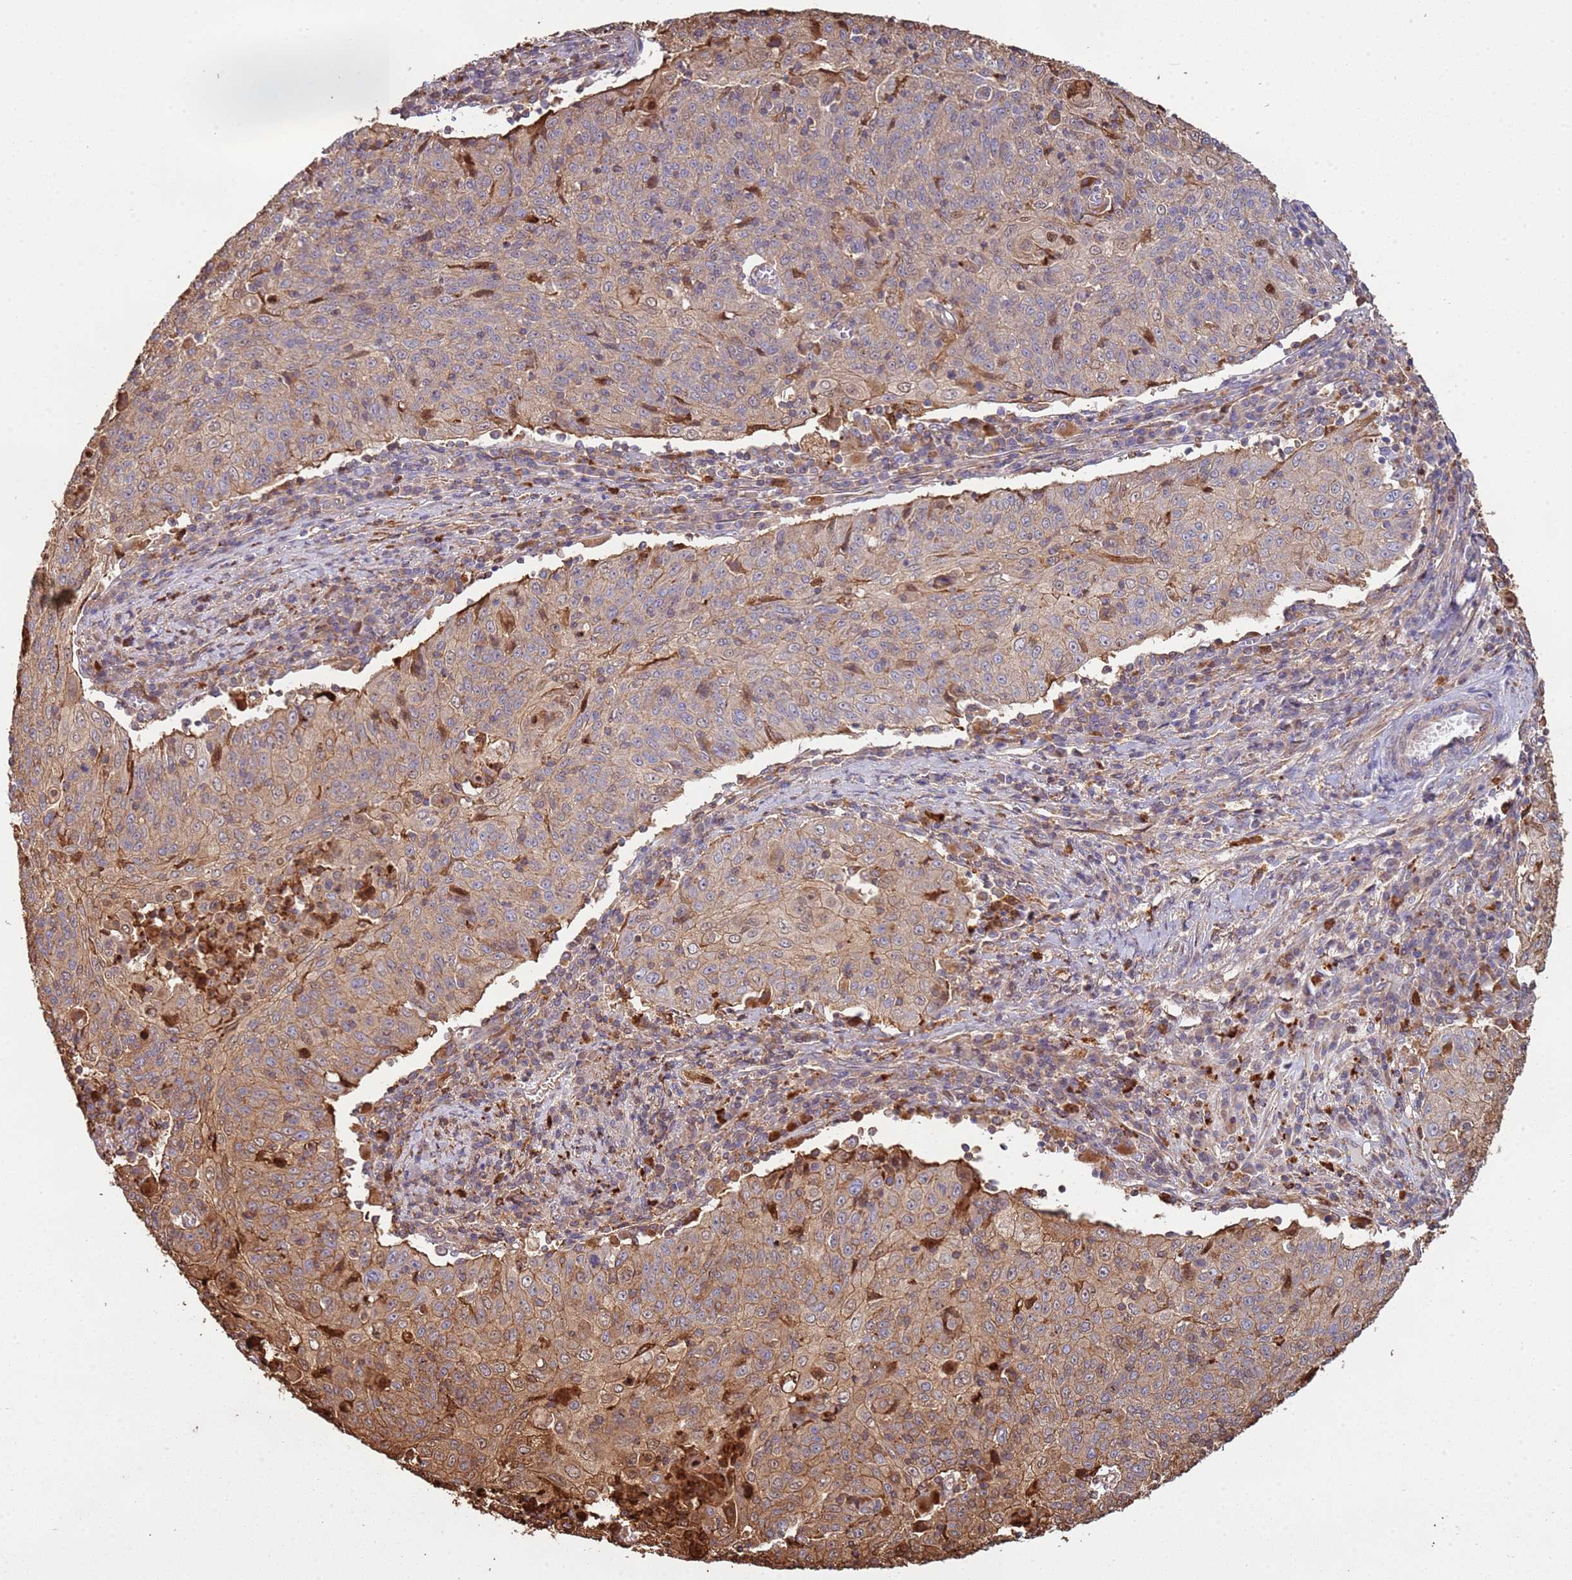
{"staining": {"intensity": "weak", "quantity": "25%-75%", "location": "cytoplasmic/membranous"}, "tissue": "cervical cancer", "cell_type": "Tumor cells", "image_type": "cancer", "snomed": [{"axis": "morphology", "description": "Squamous cell carcinoma, NOS"}, {"axis": "topography", "description": "Cervix"}], "caption": "Immunohistochemical staining of cervical squamous cell carcinoma displays weak cytoplasmic/membranous protein expression in about 25%-75% of tumor cells.", "gene": "NDUFAF4", "patient": {"sex": "female", "age": 48}}